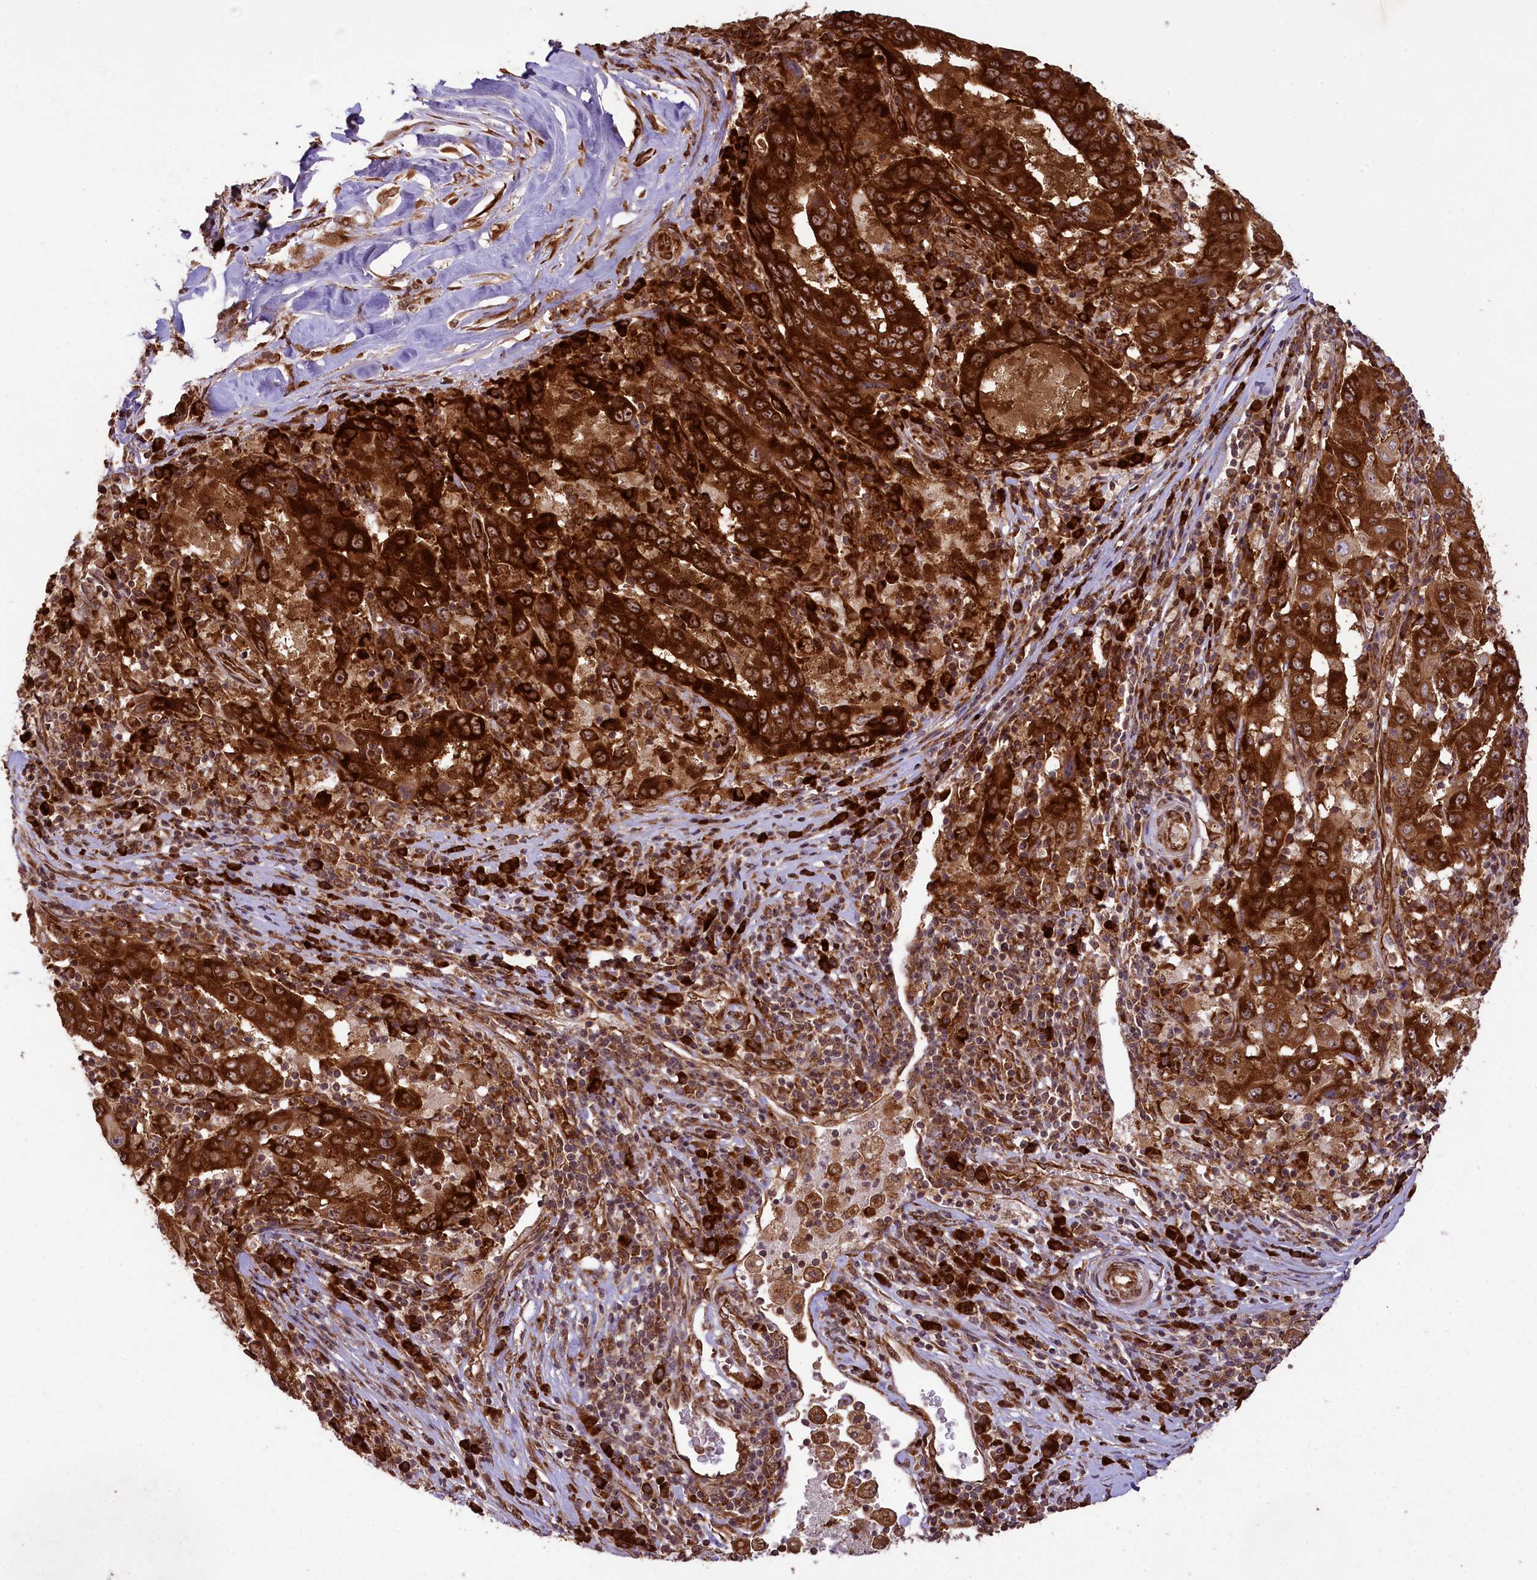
{"staining": {"intensity": "strong", "quantity": ">75%", "location": "cytoplasmic/membranous,nuclear"}, "tissue": "pancreatic cancer", "cell_type": "Tumor cells", "image_type": "cancer", "snomed": [{"axis": "morphology", "description": "Adenocarcinoma, NOS"}, {"axis": "topography", "description": "Pancreas"}], "caption": "IHC of pancreatic adenocarcinoma displays high levels of strong cytoplasmic/membranous and nuclear positivity in about >75% of tumor cells. (IHC, brightfield microscopy, high magnification).", "gene": "LARP4", "patient": {"sex": "male", "age": 63}}